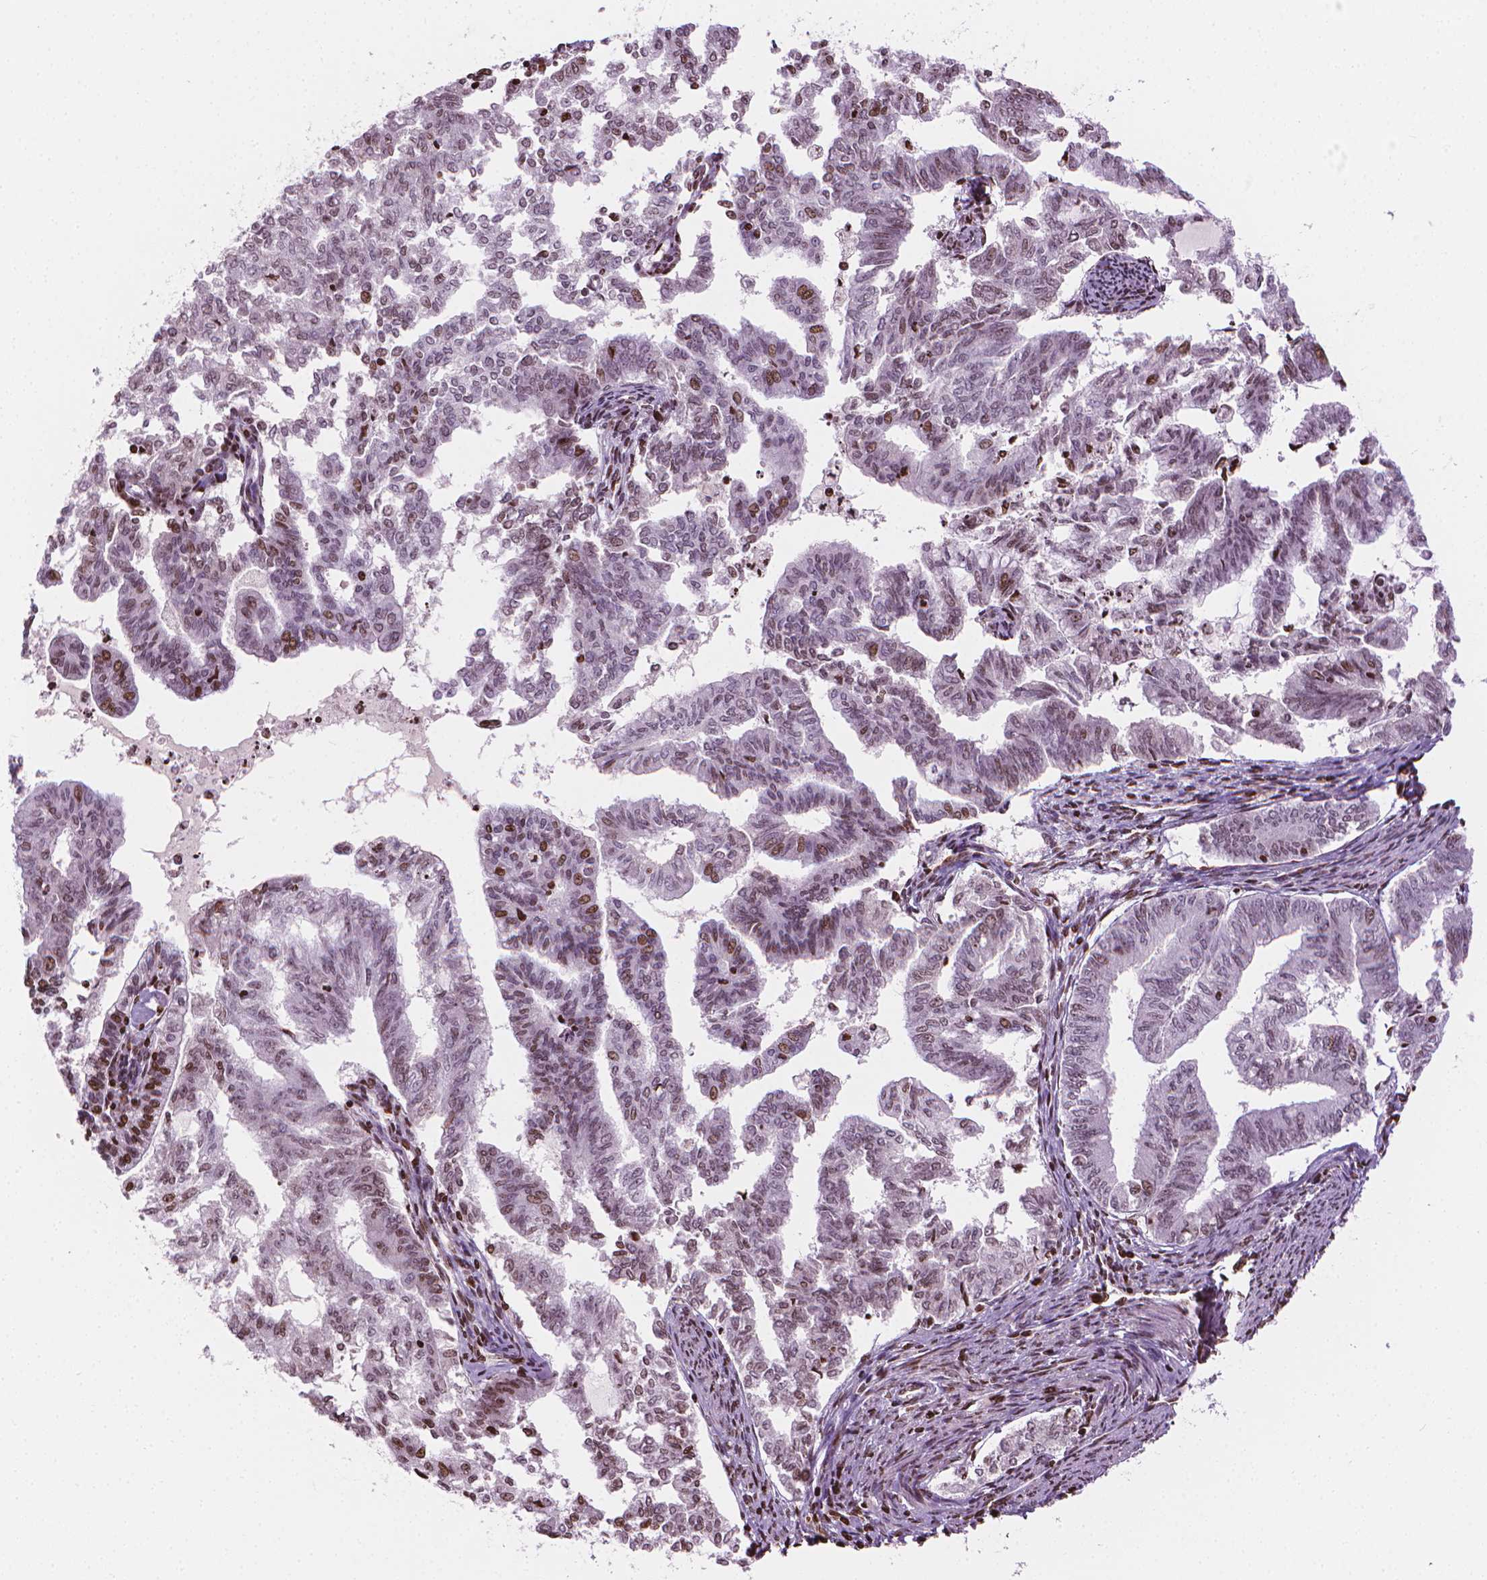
{"staining": {"intensity": "moderate", "quantity": "<25%", "location": "nuclear"}, "tissue": "endometrial cancer", "cell_type": "Tumor cells", "image_type": "cancer", "snomed": [{"axis": "morphology", "description": "Adenocarcinoma, NOS"}, {"axis": "topography", "description": "Endometrium"}], "caption": "A low amount of moderate nuclear positivity is identified in approximately <25% of tumor cells in adenocarcinoma (endometrial) tissue.", "gene": "PIP4K2A", "patient": {"sex": "female", "age": 79}}